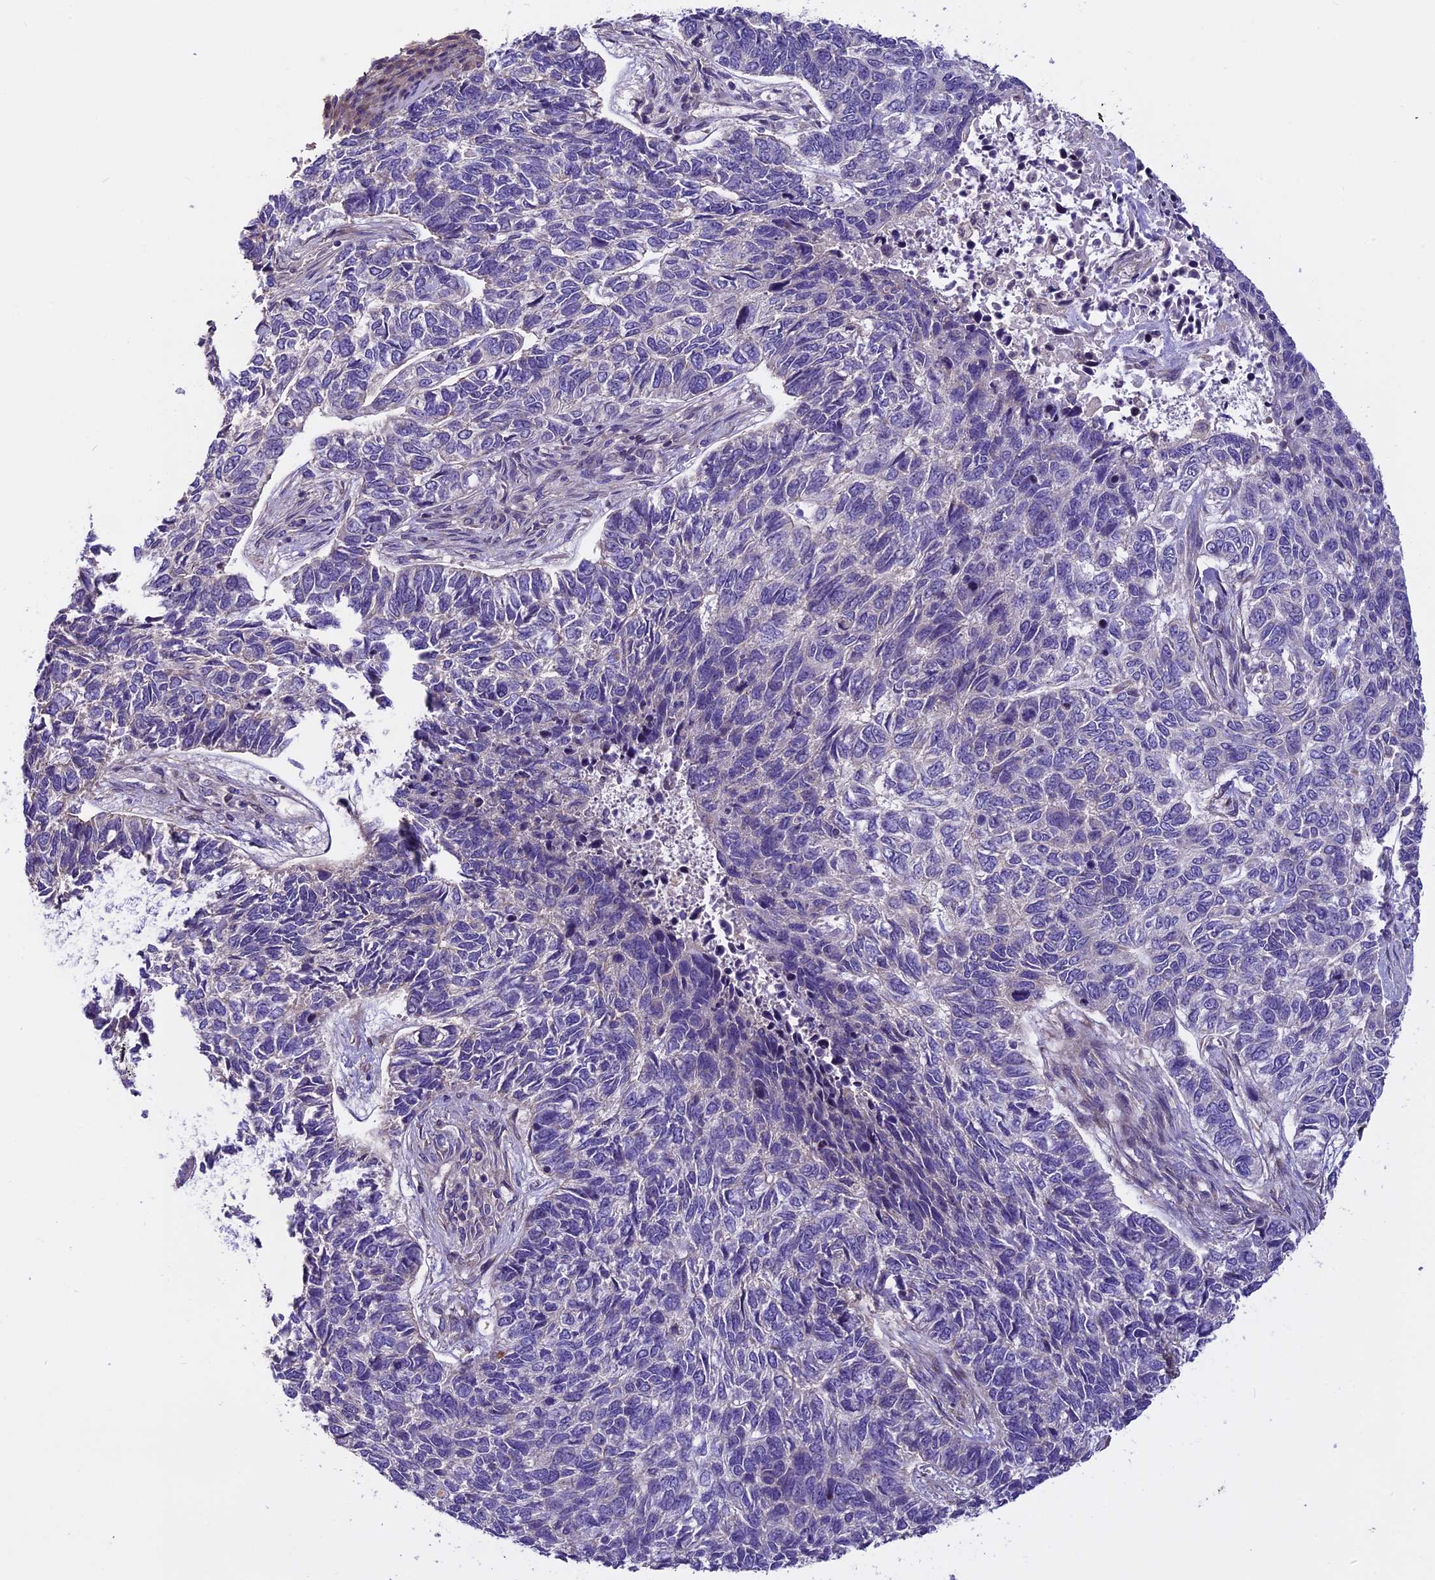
{"staining": {"intensity": "negative", "quantity": "none", "location": "none"}, "tissue": "skin cancer", "cell_type": "Tumor cells", "image_type": "cancer", "snomed": [{"axis": "morphology", "description": "Basal cell carcinoma"}, {"axis": "topography", "description": "Skin"}], "caption": "Human skin basal cell carcinoma stained for a protein using immunohistochemistry (IHC) shows no expression in tumor cells.", "gene": "FAM98C", "patient": {"sex": "female", "age": 65}}